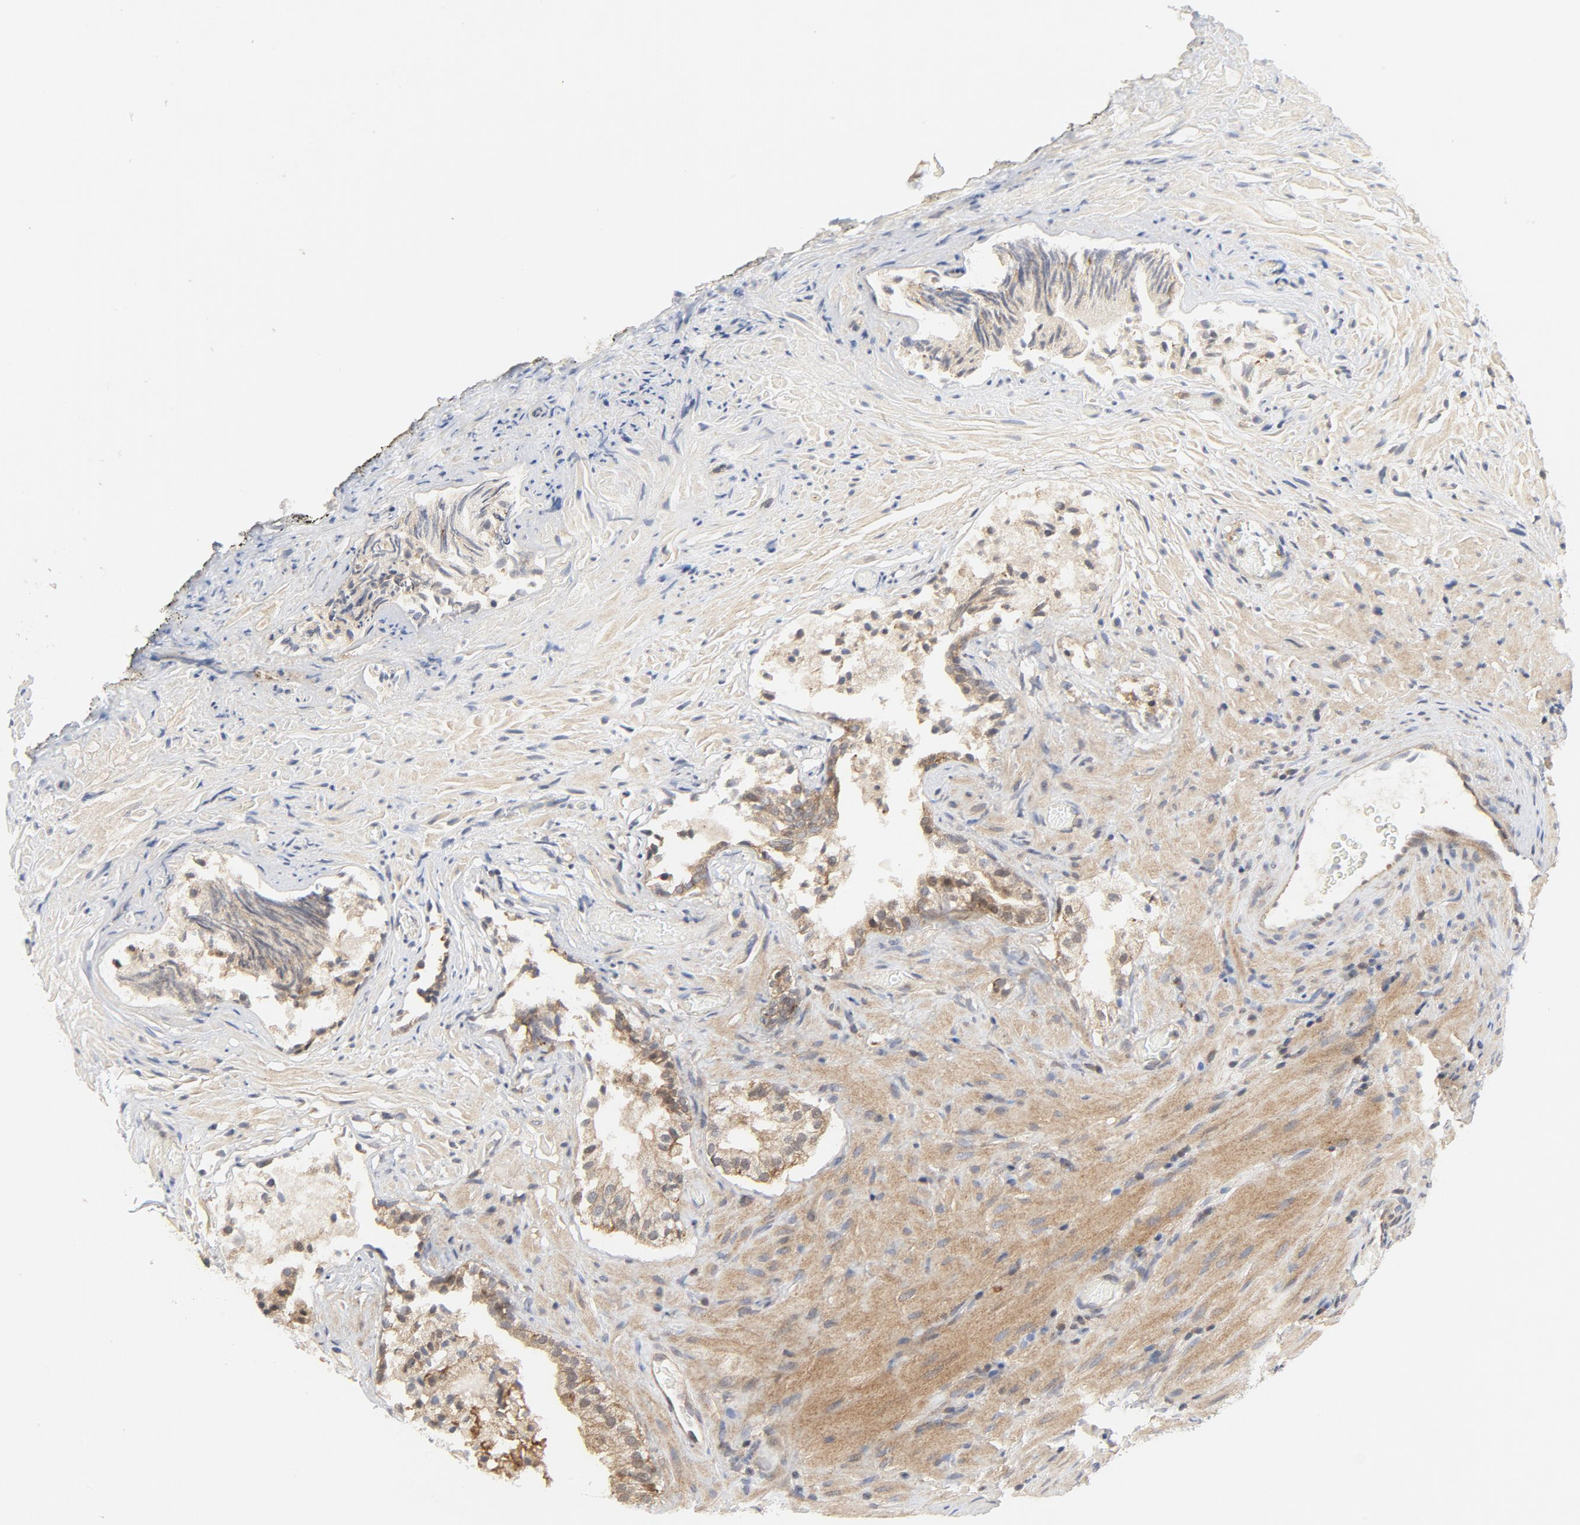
{"staining": {"intensity": "moderate", "quantity": ">75%", "location": "cytoplasmic/membranous"}, "tissue": "prostate", "cell_type": "Glandular cells", "image_type": "normal", "snomed": [{"axis": "morphology", "description": "Normal tissue, NOS"}, {"axis": "topography", "description": "Prostate"}], "caption": "Brown immunohistochemical staining in normal prostate demonstrates moderate cytoplasmic/membranous positivity in approximately >75% of glandular cells.", "gene": "MAP2K7", "patient": {"sex": "male", "age": 76}}